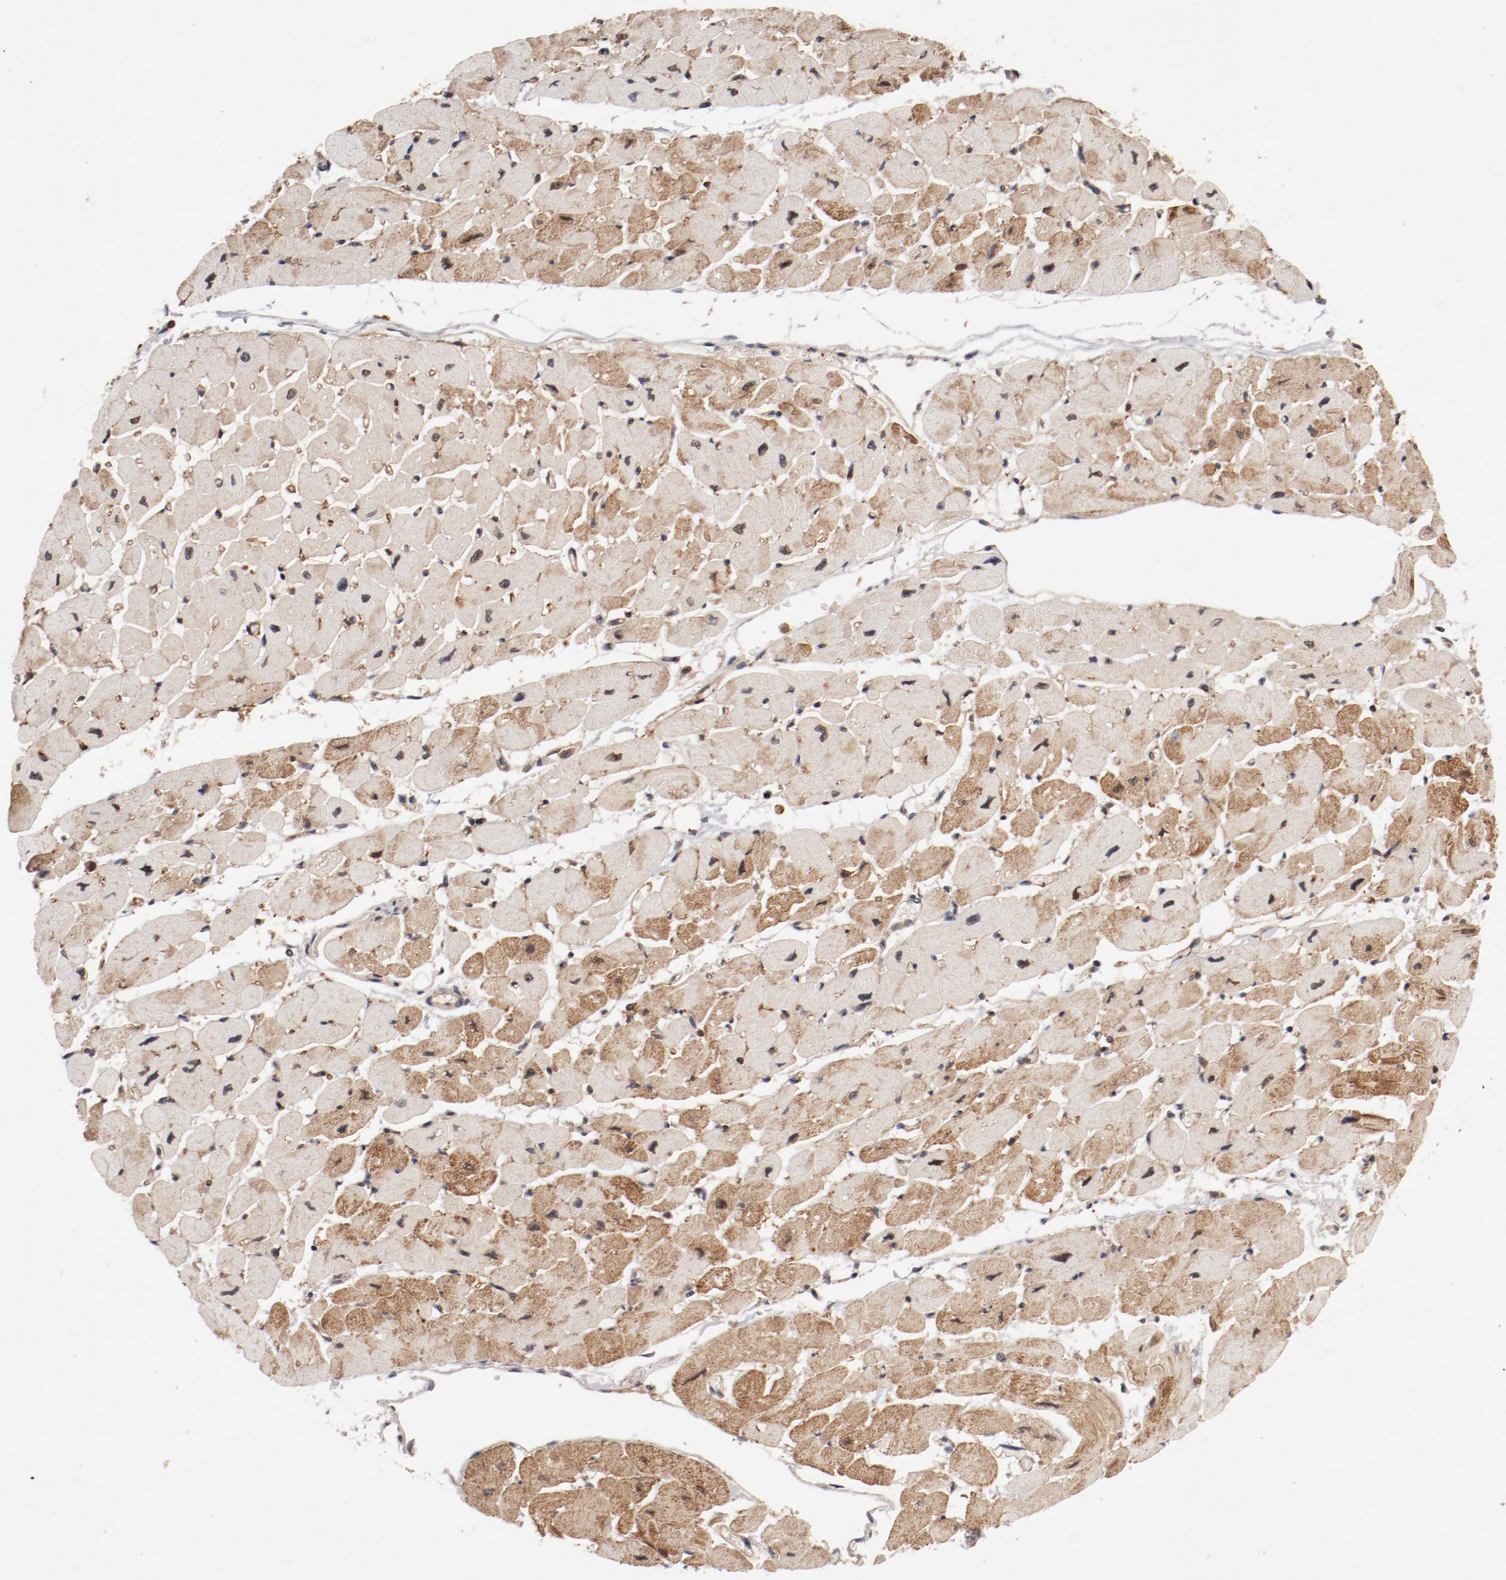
{"staining": {"intensity": "moderate", "quantity": ">75%", "location": "cytoplasmic/membranous"}, "tissue": "heart muscle", "cell_type": "Cardiomyocytes", "image_type": "normal", "snomed": [{"axis": "morphology", "description": "Normal tissue, NOS"}, {"axis": "topography", "description": "Heart"}], "caption": "High-power microscopy captured an immunohistochemistry micrograph of benign heart muscle, revealing moderate cytoplasmic/membranous staining in about >75% of cardiomyocytes.", "gene": "GUF1", "patient": {"sex": "female", "age": 54}}